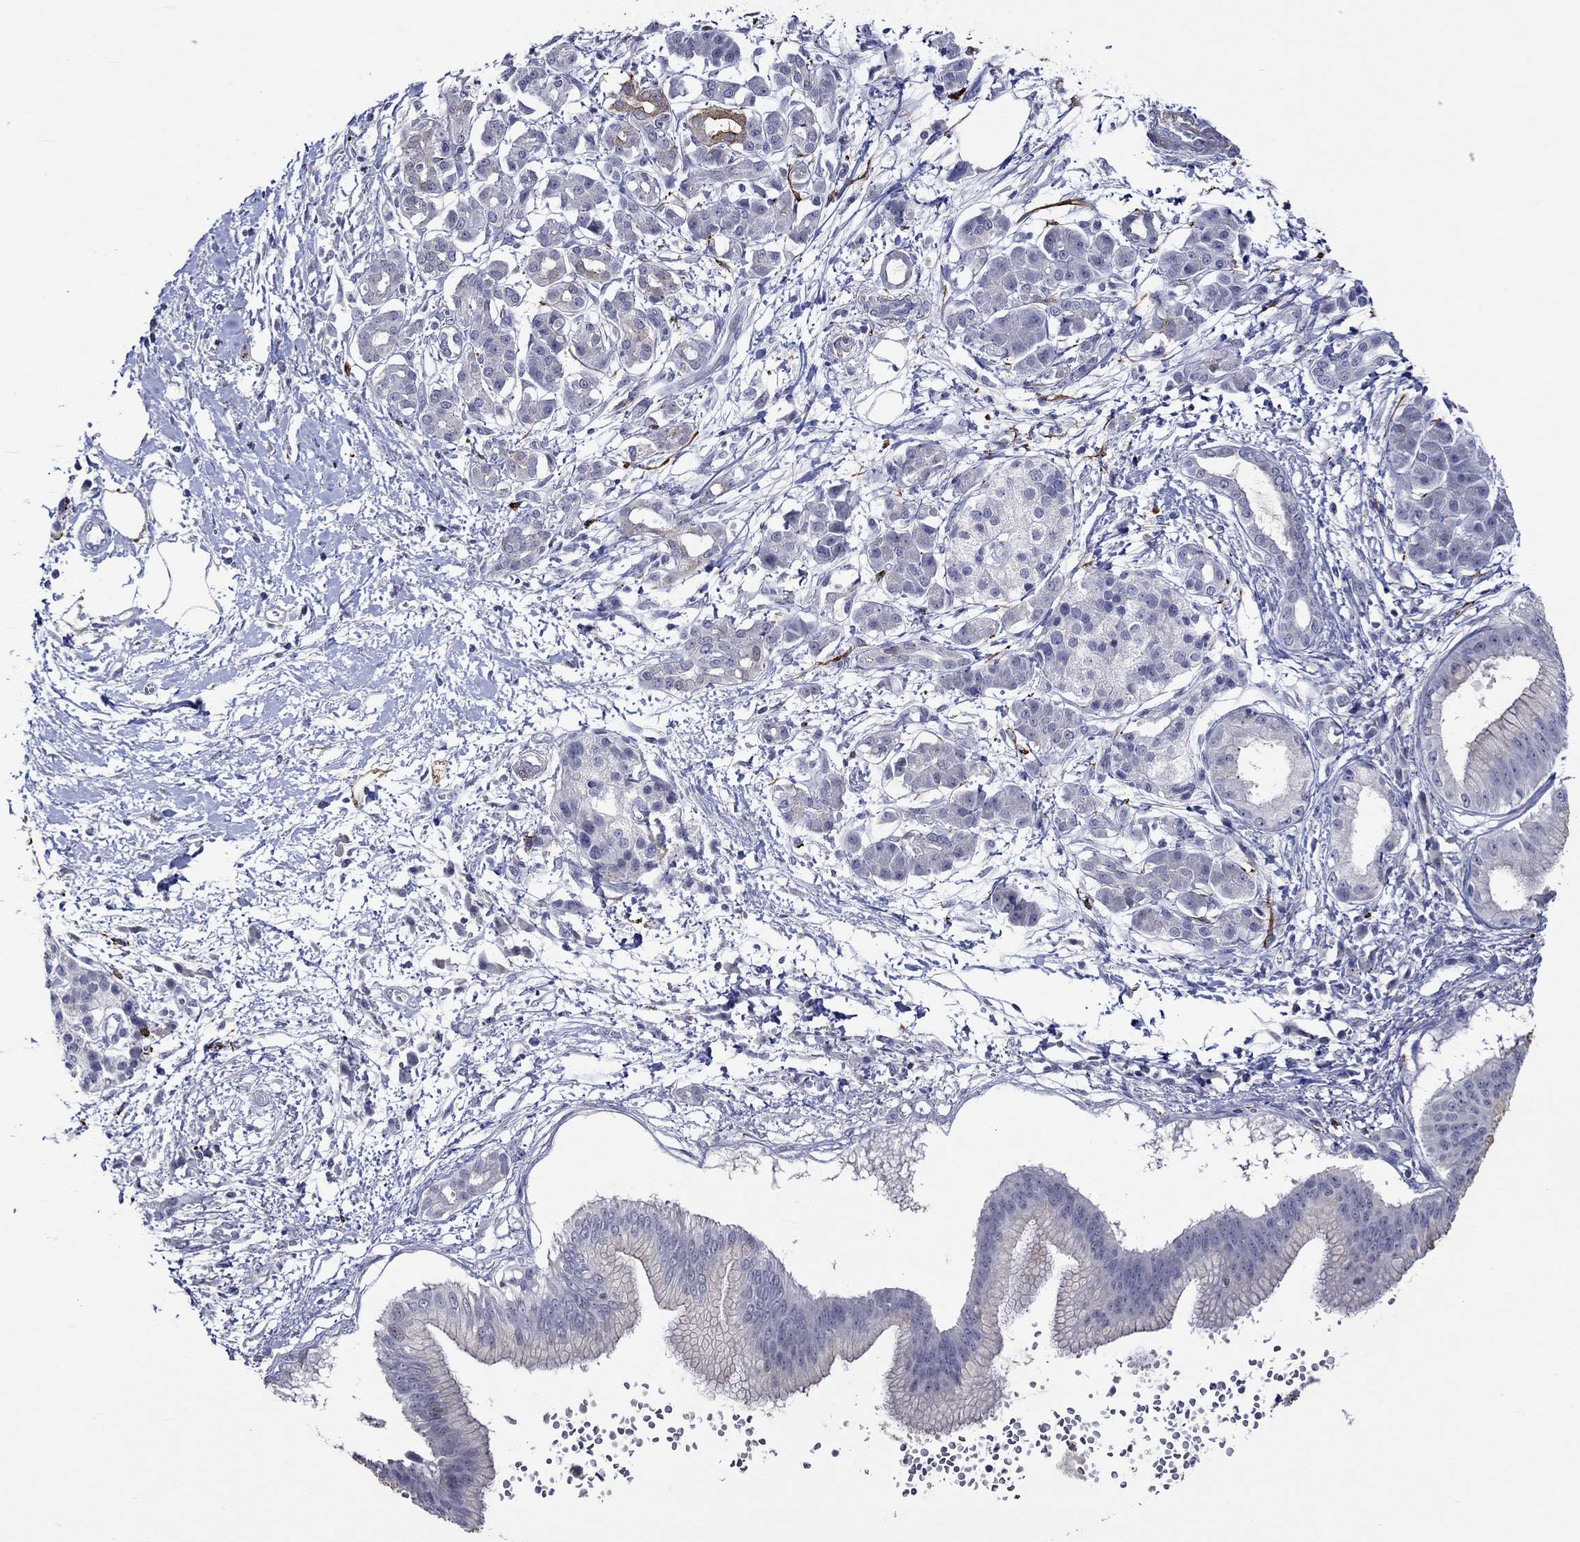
{"staining": {"intensity": "negative", "quantity": "none", "location": "none"}, "tissue": "pancreatic cancer", "cell_type": "Tumor cells", "image_type": "cancer", "snomed": [{"axis": "morphology", "description": "Adenocarcinoma, NOS"}, {"axis": "topography", "description": "Pancreas"}], "caption": "Immunohistochemical staining of human pancreatic cancer (adenocarcinoma) reveals no significant expression in tumor cells. The staining was performed using DAB (3,3'-diaminobenzidine) to visualize the protein expression in brown, while the nuclei were stained in blue with hematoxylin (Magnification: 20x).", "gene": "CRYAB", "patient": {"sex": "male", "age": 72}}